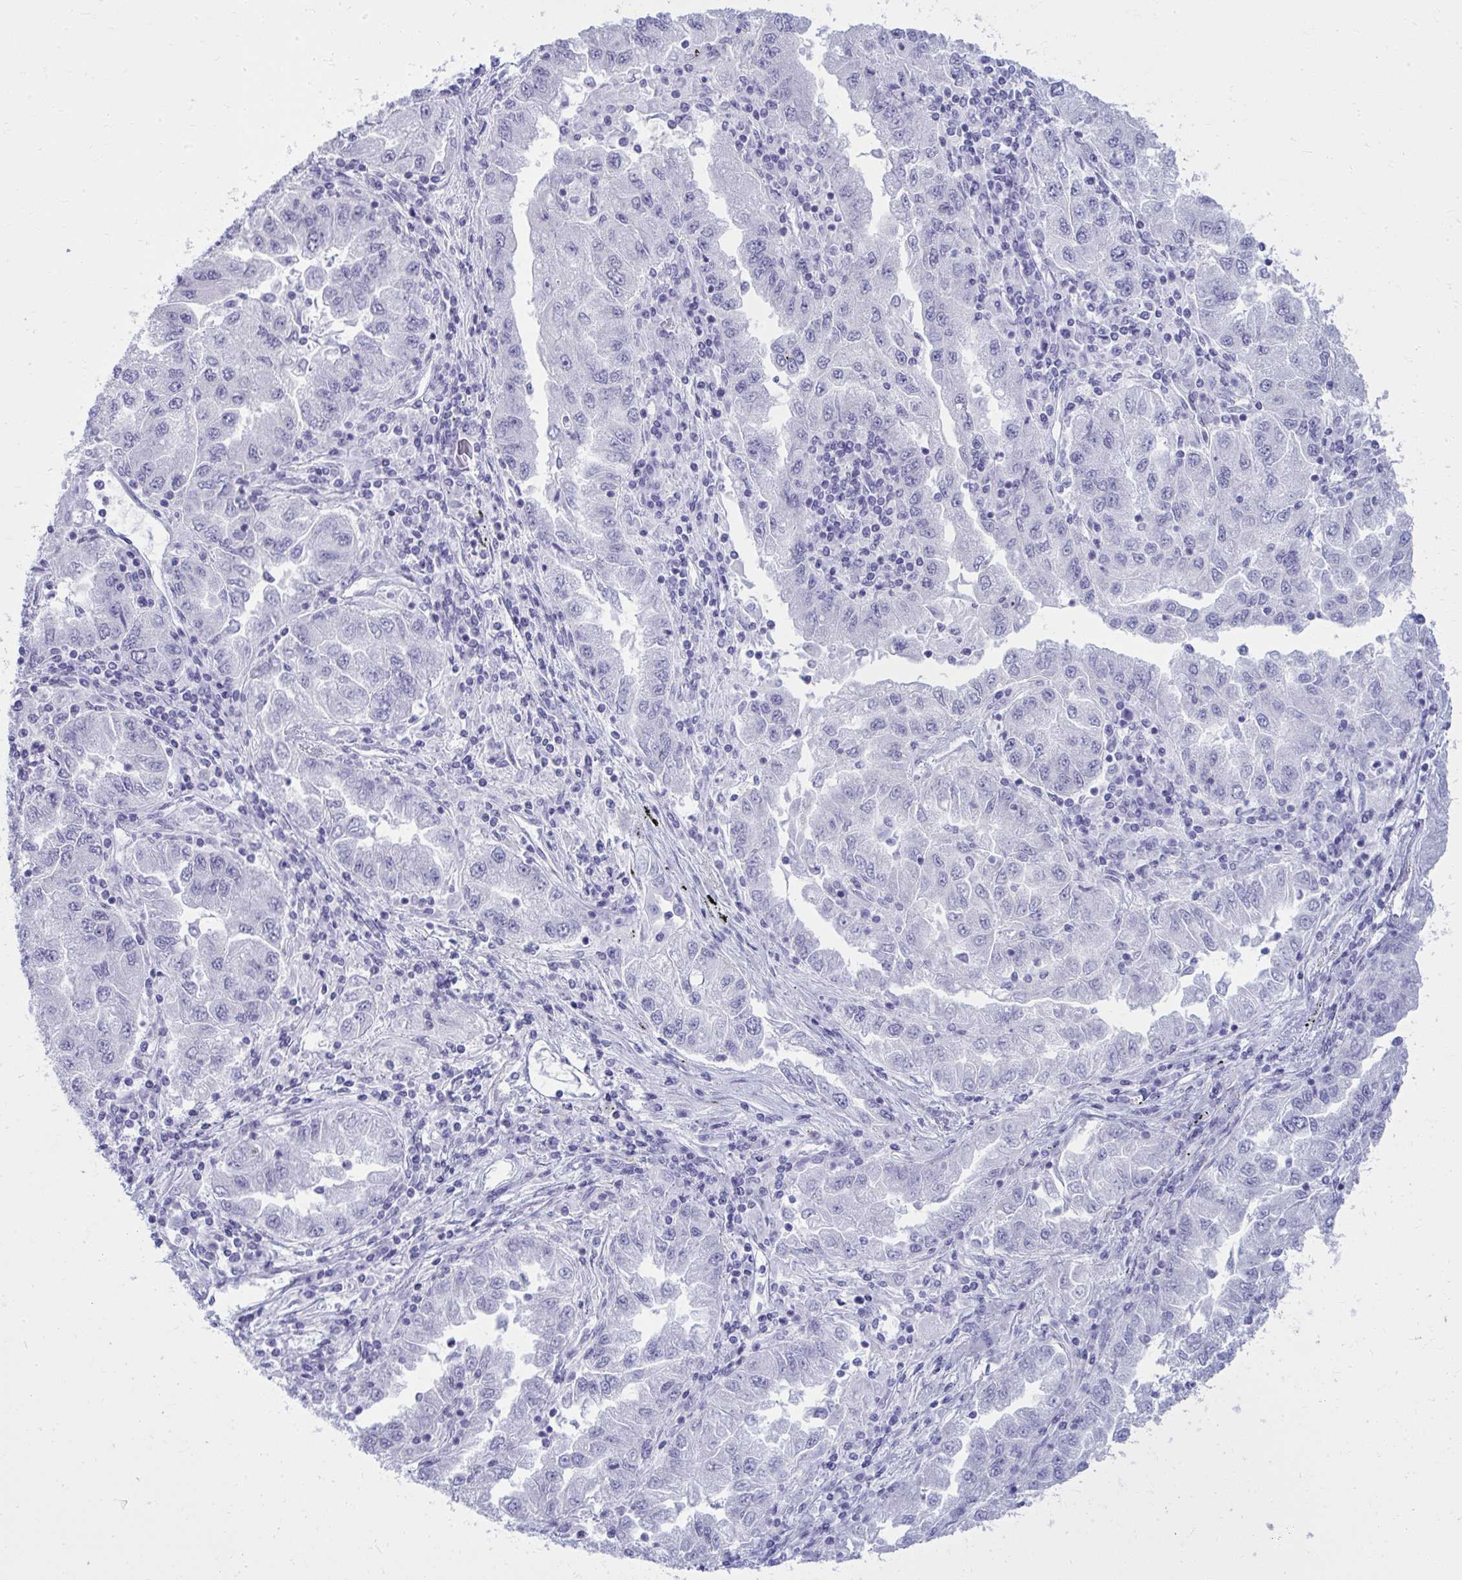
{"staining": {"intensity": "negative", "quantity": "none", "location": "none"}, "tissue": "lung cancer", "cell_type": "Tumor cells", "image_type": "cancer", "snomed": [{"axis": "morphology", "description": "Adenocarcinoma, NOS"}, {"axis": "morphology", "description": "Adenocarcinoma primary or metastatic"}, {"axis": "topography", "description": "Lung"}], "caption": "This is a histopathology image of immunohistochemistry (IHC) staining of lung cancer, which shows no expression in tumor cells.", "gene": "QDPR", "patient": {"sex": "male", "age": 74}}